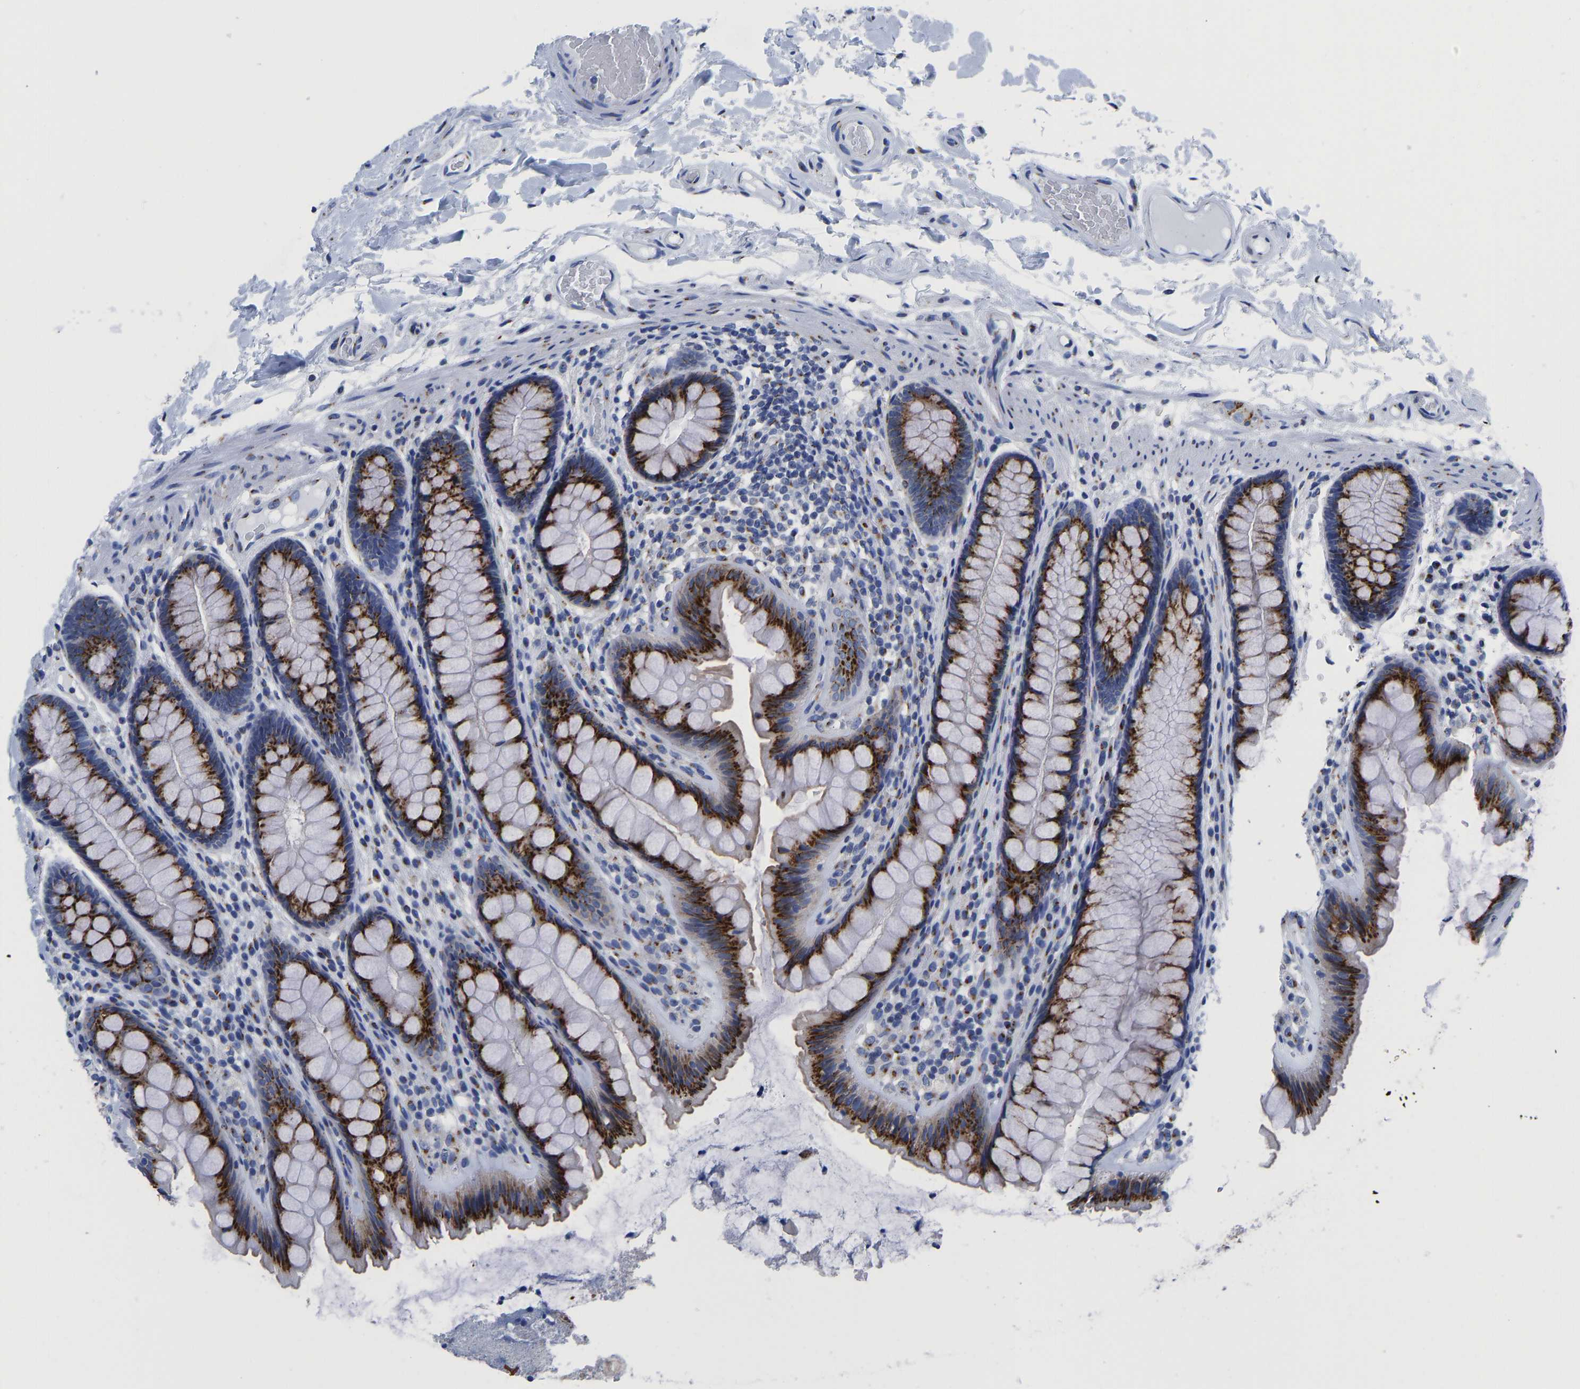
{"staining": {"intensity": "weak", "quantity": "25%-75%", "location": "cytoplasmic/membranous"}, "tissue": "colon", "cell_type": "Endothelial cells", "image_type": "normal", "snomed": [{"axis": "morphology", "description": "Normal tissue, NOS"}, {"axis": "topography", "description": "Colon"}], "caption": "An image showing weak cytoplasmic/membranous expression in approximately 25%-75% of endothelial cells in benign colon, as visualized by brown immunohistochemical staining.", "gene": "TMEM87A", "patient": {"sex": "female", "age": 56}}